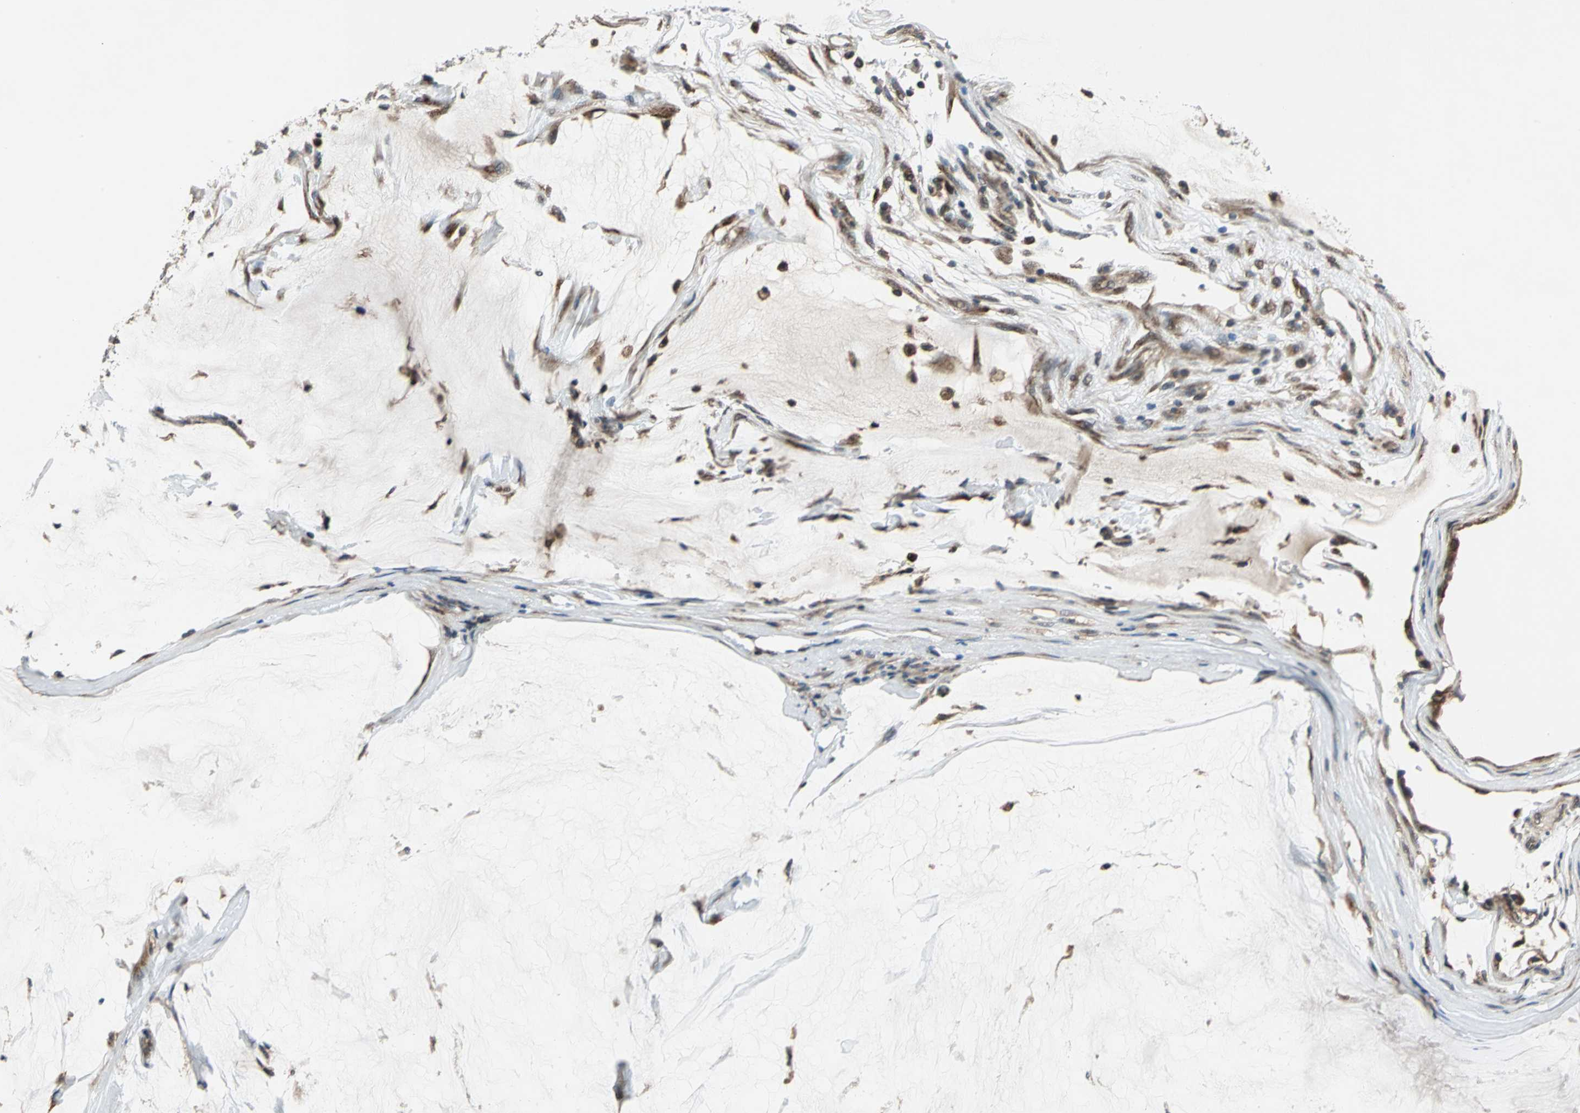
{"staining": {"intensity": "moderate", "quantity": ">75%", "location": "cytoplasmic/membranous"}, "tissue": "ovarian cancer", "cell_type": "Tumor cells", "image_type": "cancer", "snomed": [{"axis": "morphology", "description": "Cystadenocarcinoma, mucinous, NOS"}, {"axis": "topography", "description": "Ovary"}], "caption": "High-magnification brightfield microscopy of ovarian cancer stained with DAB (brown) and counterstained with hematoxylin (blue). tumor cells exhibit moderate cytoplasmic/membranous expression is seen in about>75% of cells. (DAB (3,3'-diaminobenzidine) IHC with brightfield microscopy, high magnification).", "gene": "NFKBIE", "patient": {"sex": "female", "age": 39}}